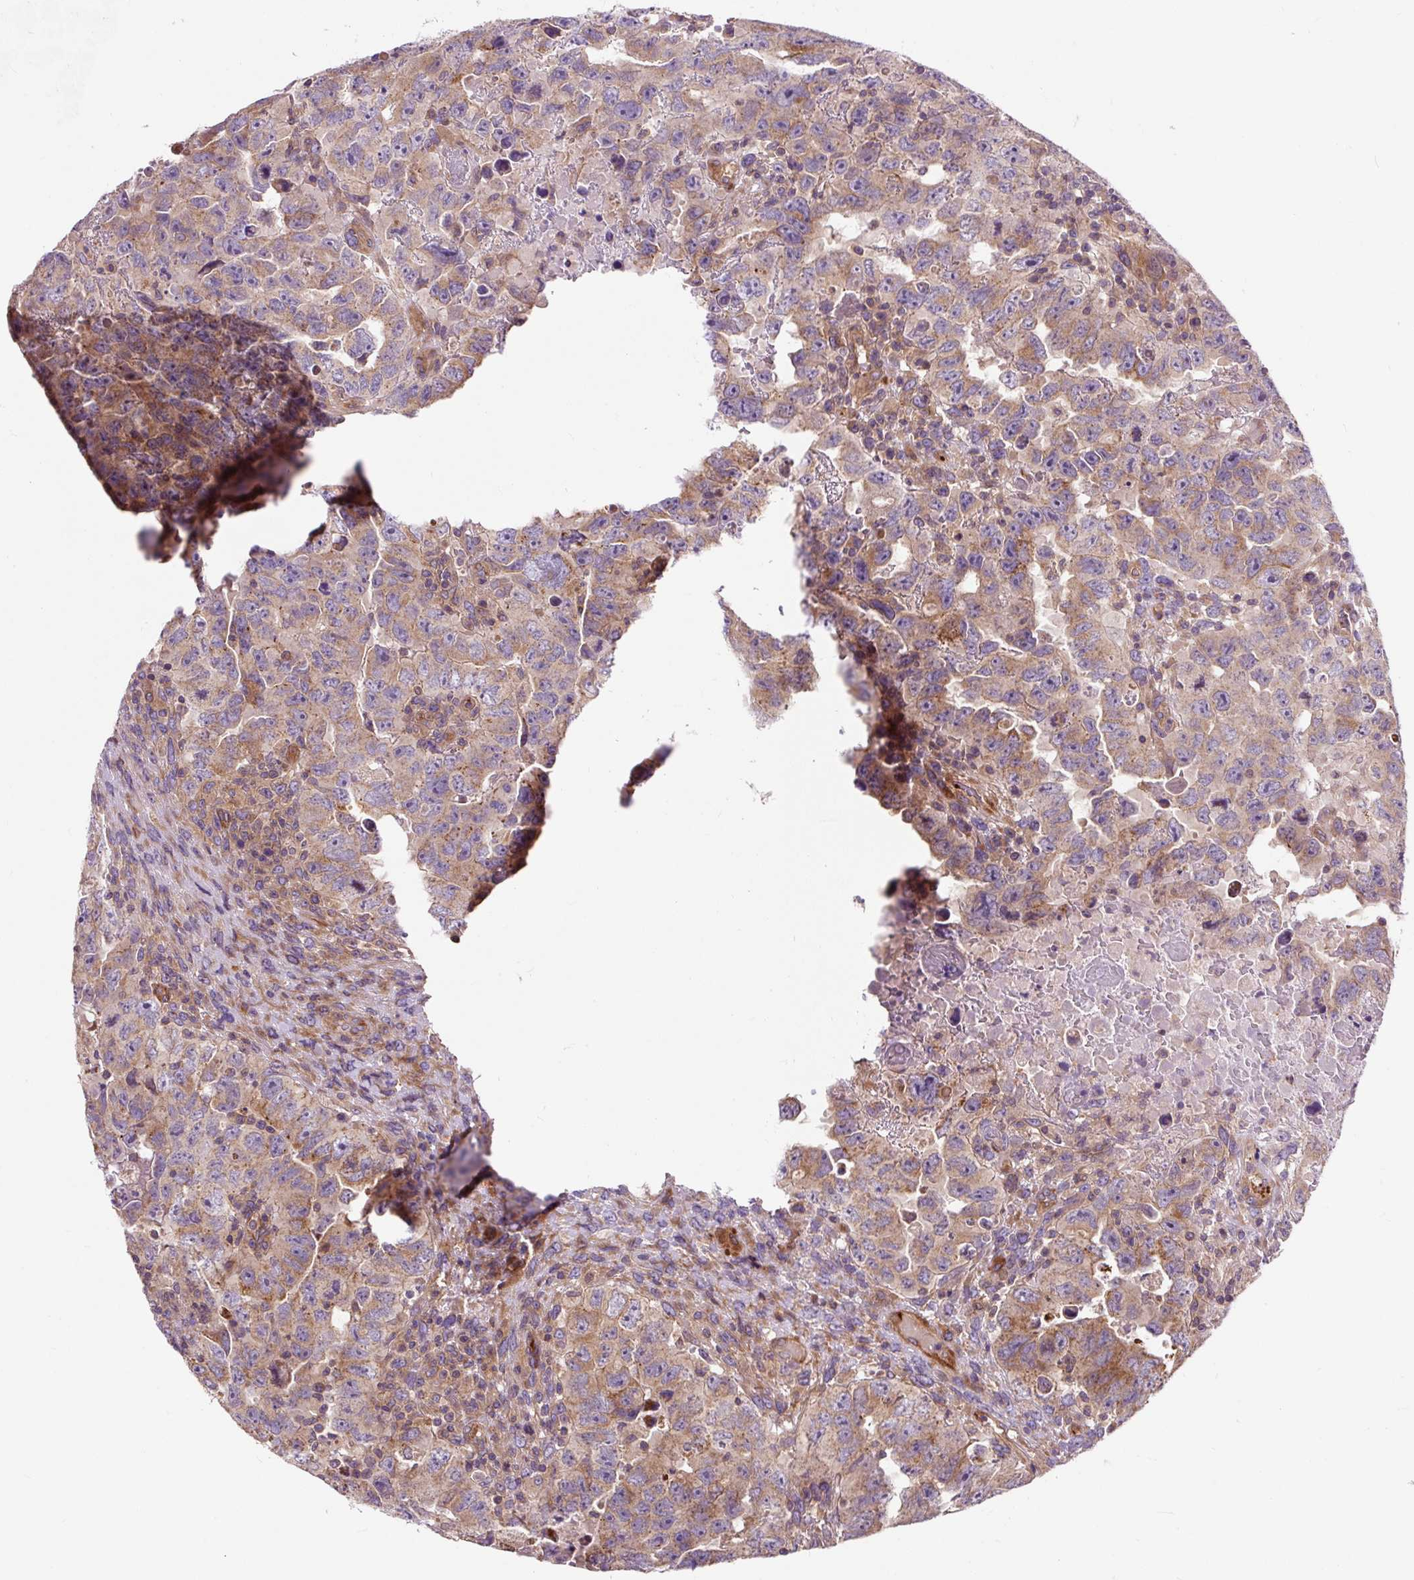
{"staining": {"intensity": "moderate", "quantity": ">75%", "location": "cytoplasmic/membranous"}, "tissue": "testis cancer", "cell_type": "Tumor cells", "image_type": "cancer", "snomed": [{"axis": "morphology", "description": "Carcinoma, Embryonal, NOS"}, {"axis": "topography", "description": "Testis"}], "caption": "Moderate cytoplasmic/membranous protein staining is present in approximately >75% of tumor cells in testis cancer. (Stains: DAB (3,3'-diaminobenzidine) in brown, nuclei in blue, Microscopy: brightfield microscopy at high magnification).", "gene": "PCDHGB3", "patient": {"sex": "male", "age": 24}}